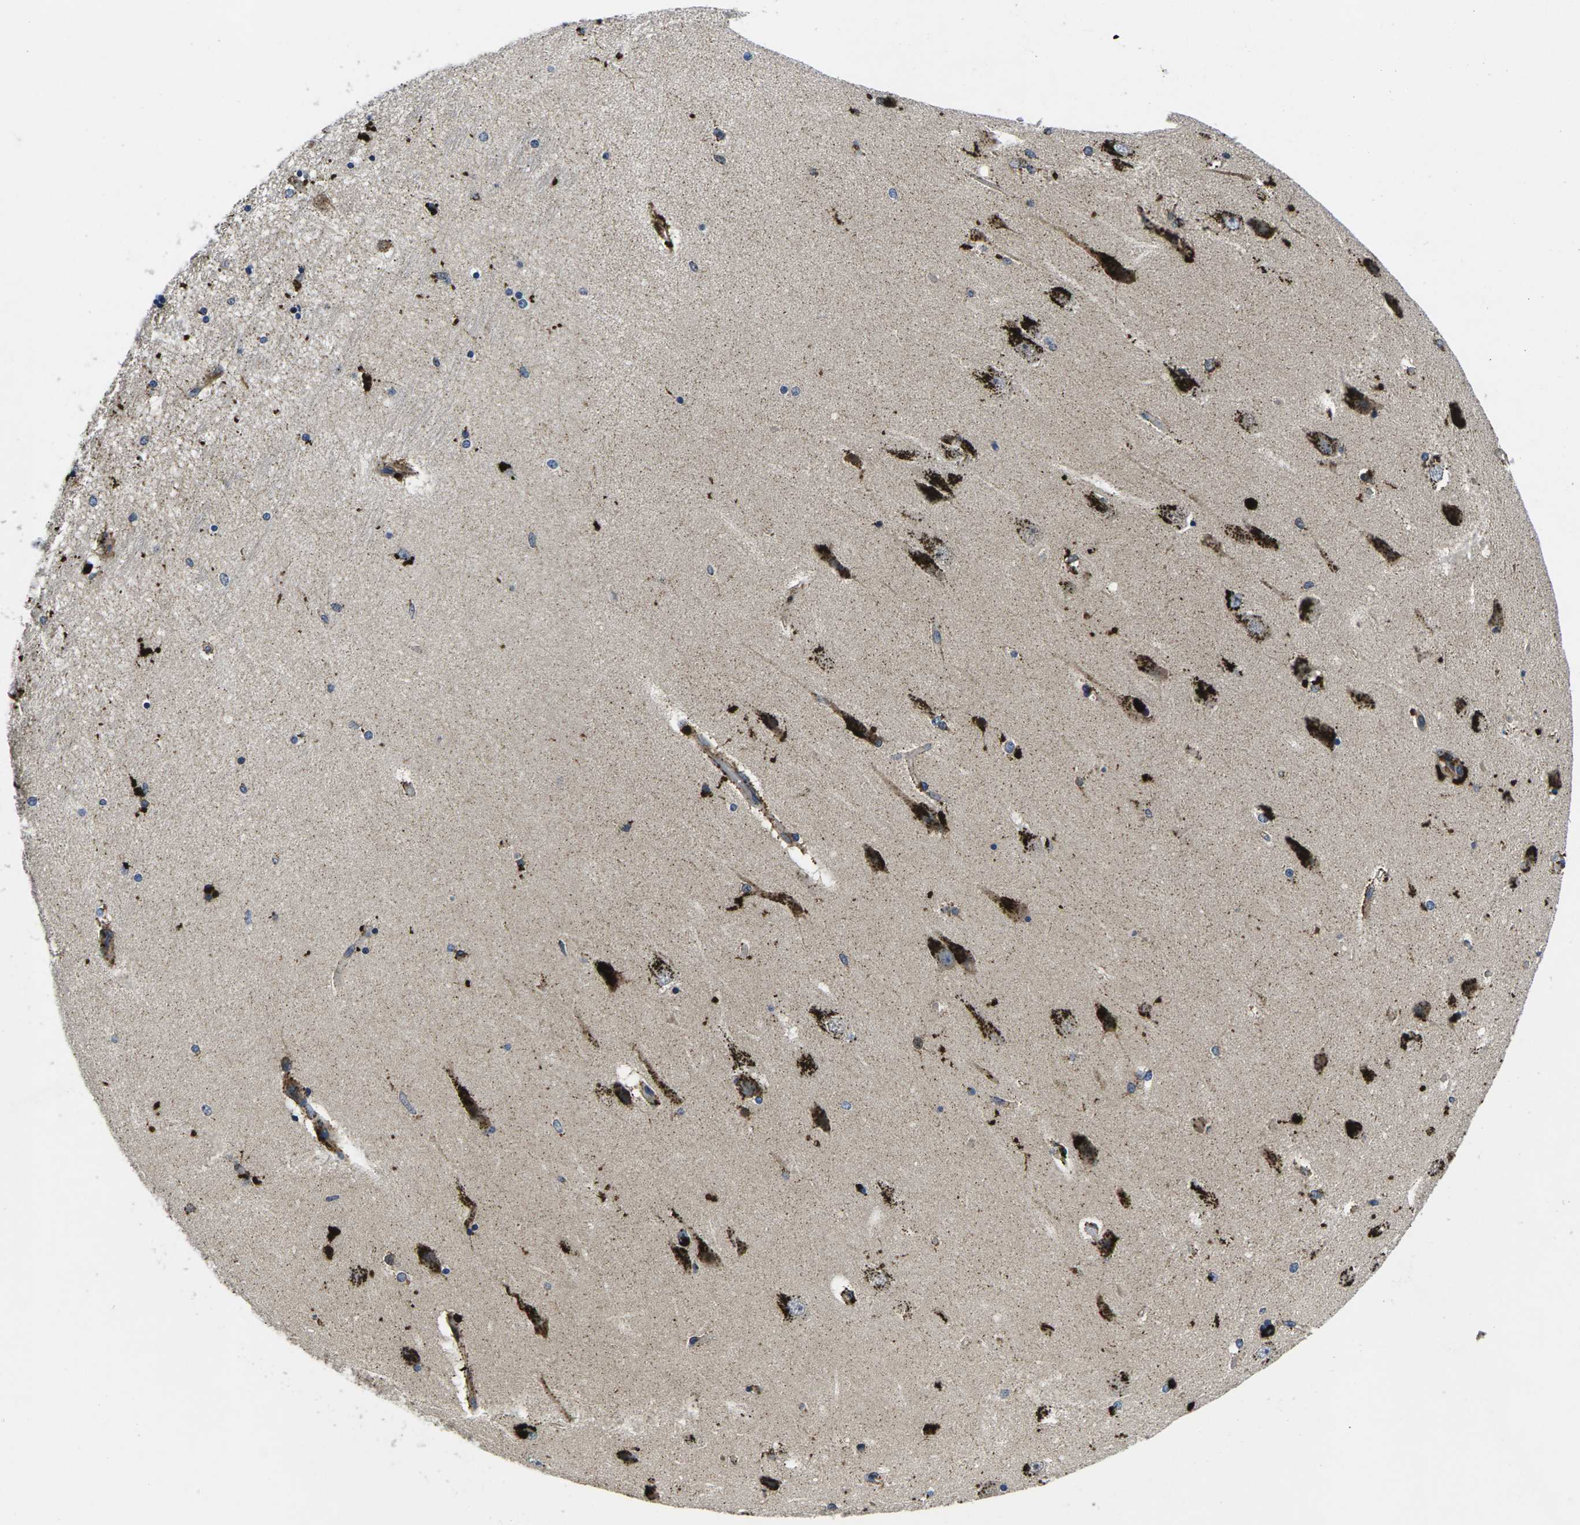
{"staining": {"intensity": "negative", "quantity": "none", "location": "none"}, "tissue": "hippocampus", "cell_type": "Glial cells", "image_type": "normal", "snomed": [{"axis": "morphology", "description": "Normal tissue, NOS"}, {"axis": "topography", "description": "Hippocampus"}], "caption": "IHC micrograph of benign hippocampus: hippocampus stained with DAB exhibits no significant protein positivity in glial cells.", "gene": "PLCE1", "patient": {"sex": "female", "age": 54}}